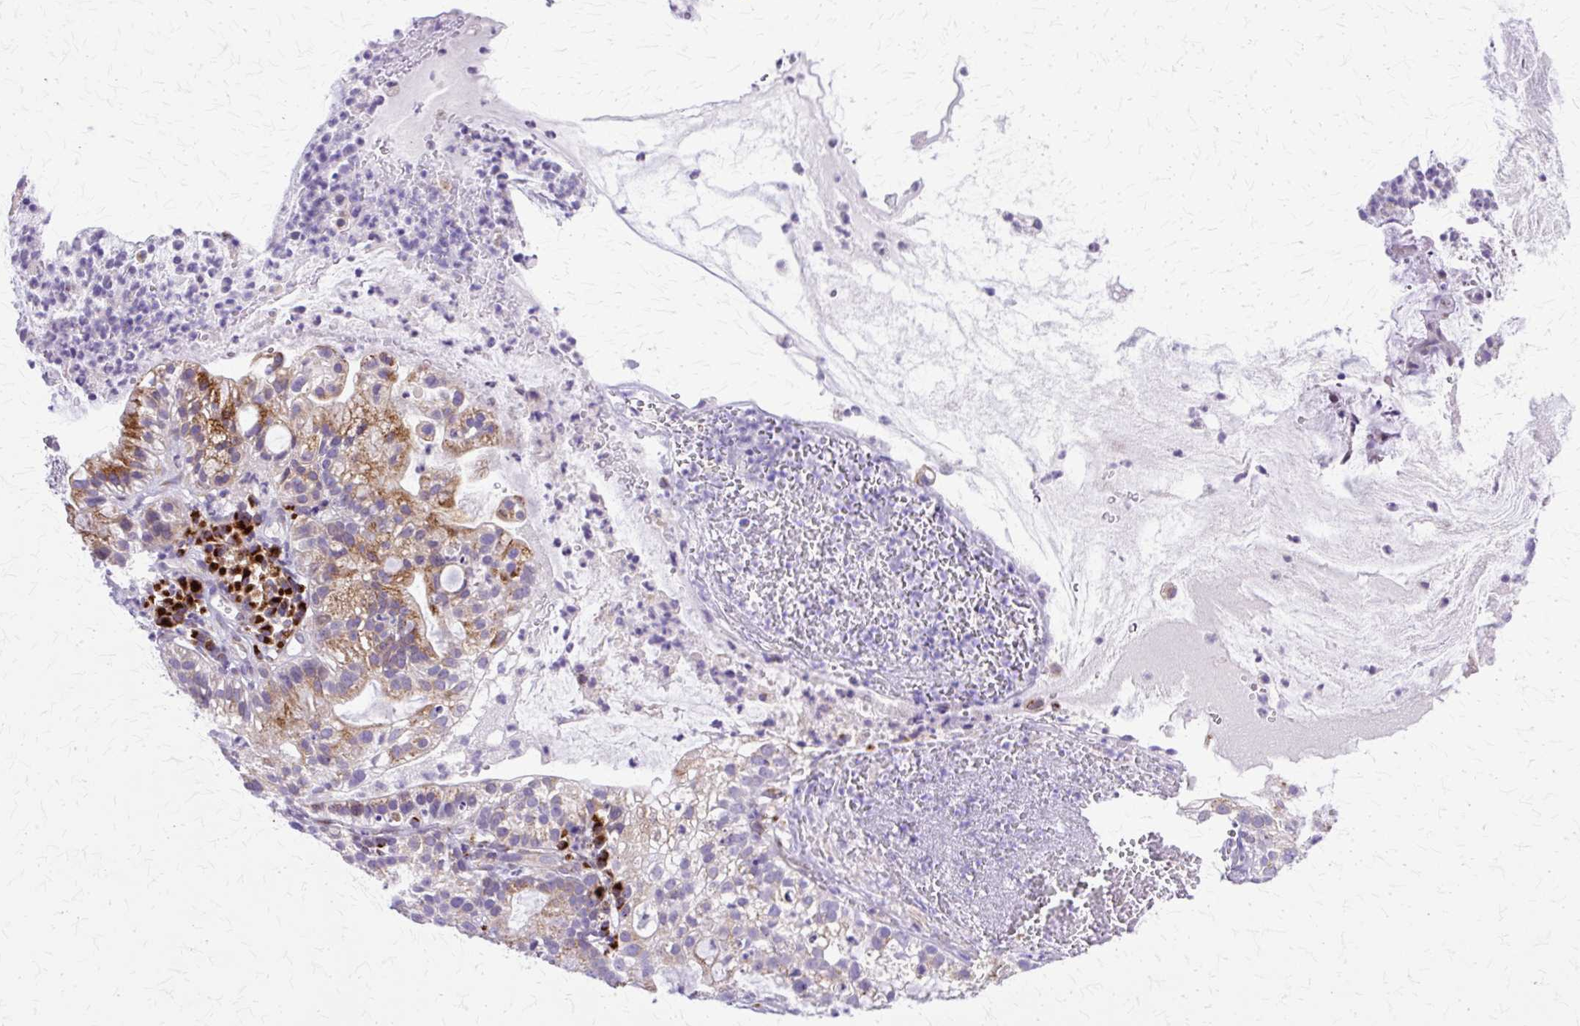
{"staining": {"intensity": "moderate", "quantity": "25%-75%", "location": "cytoplasmic/membranous"}, "tissue": "cervical cancer", "cell_type": "Tumor cells", "image_type": "cancer", "snomed": [{"axis": "morphology", "description": "Adenocarcinoma, NOS"}, {"axis": "topography", "description": "Cervix"}], "caption": "This image exhibits cervical cancer stained with immunohistochemistry to label a protein in brown. The cytoplasmic/membranous of tumor cells show moderate positivity for the protein. Nuclei are counter-stained blue.", "gene": "TBC1D3G", "patient": {"sex": "female", "age": 41}}